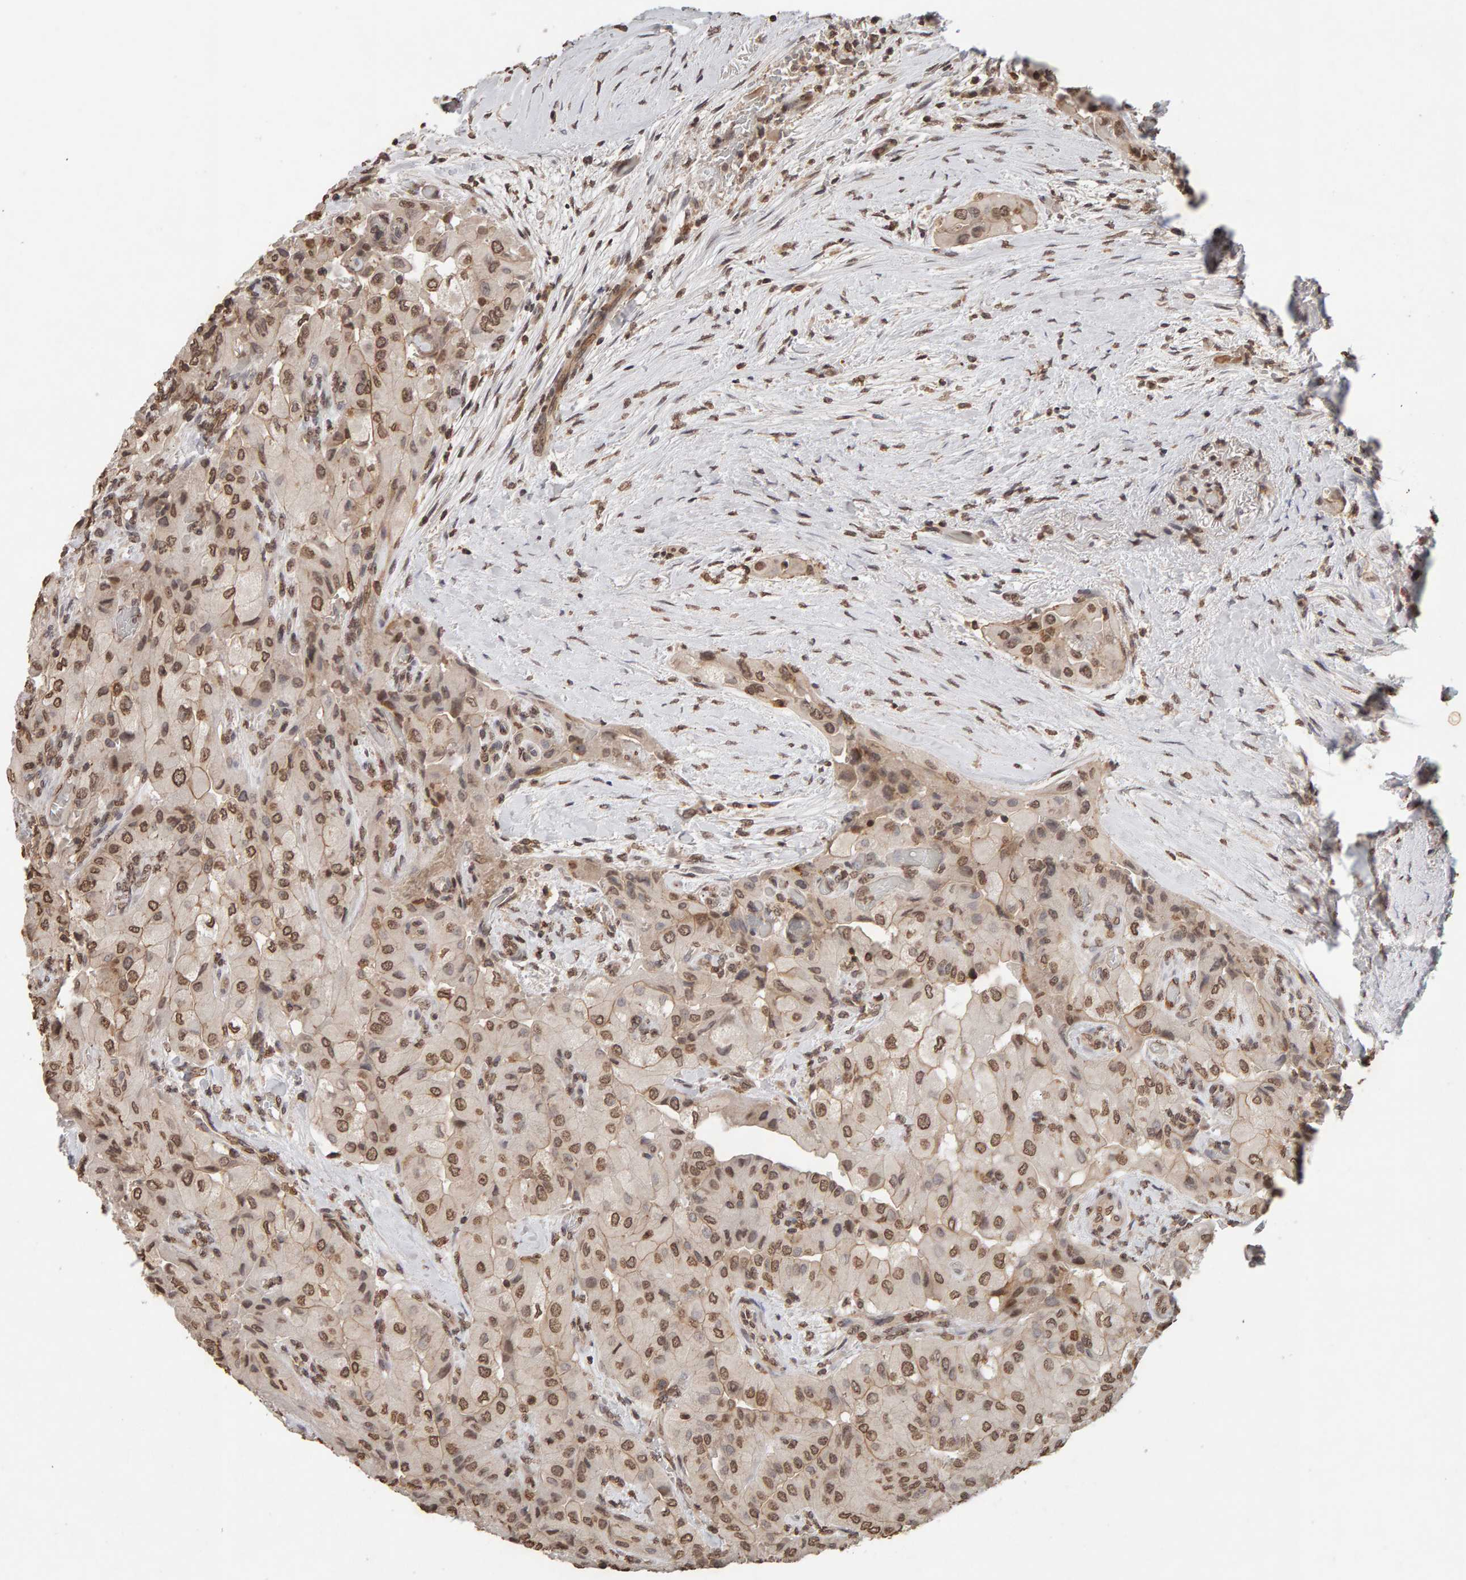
{"staining": {"intensity": "moderate", "quantity": ">75%", "location": "nuclear"}, "tissue": "thyroid cancer", "cell_type": "Tumor cells", "image_type": "cancer", "snomed": [{"axis": "morphology", "description": "Papillary adenocarcinoma, NOS"}, {"axis": "topography", "description": "Thyroid gland"}], "caption": "Immunohistochemistry (IHC) of human thyroid cancer (papillary adenocarcinoma) demonstrates medium levels of moderate nuclear staining in about >75% of tumor cells.", "gene": "DNAJB5", "patient": {"sex": "female", "age": 59}}